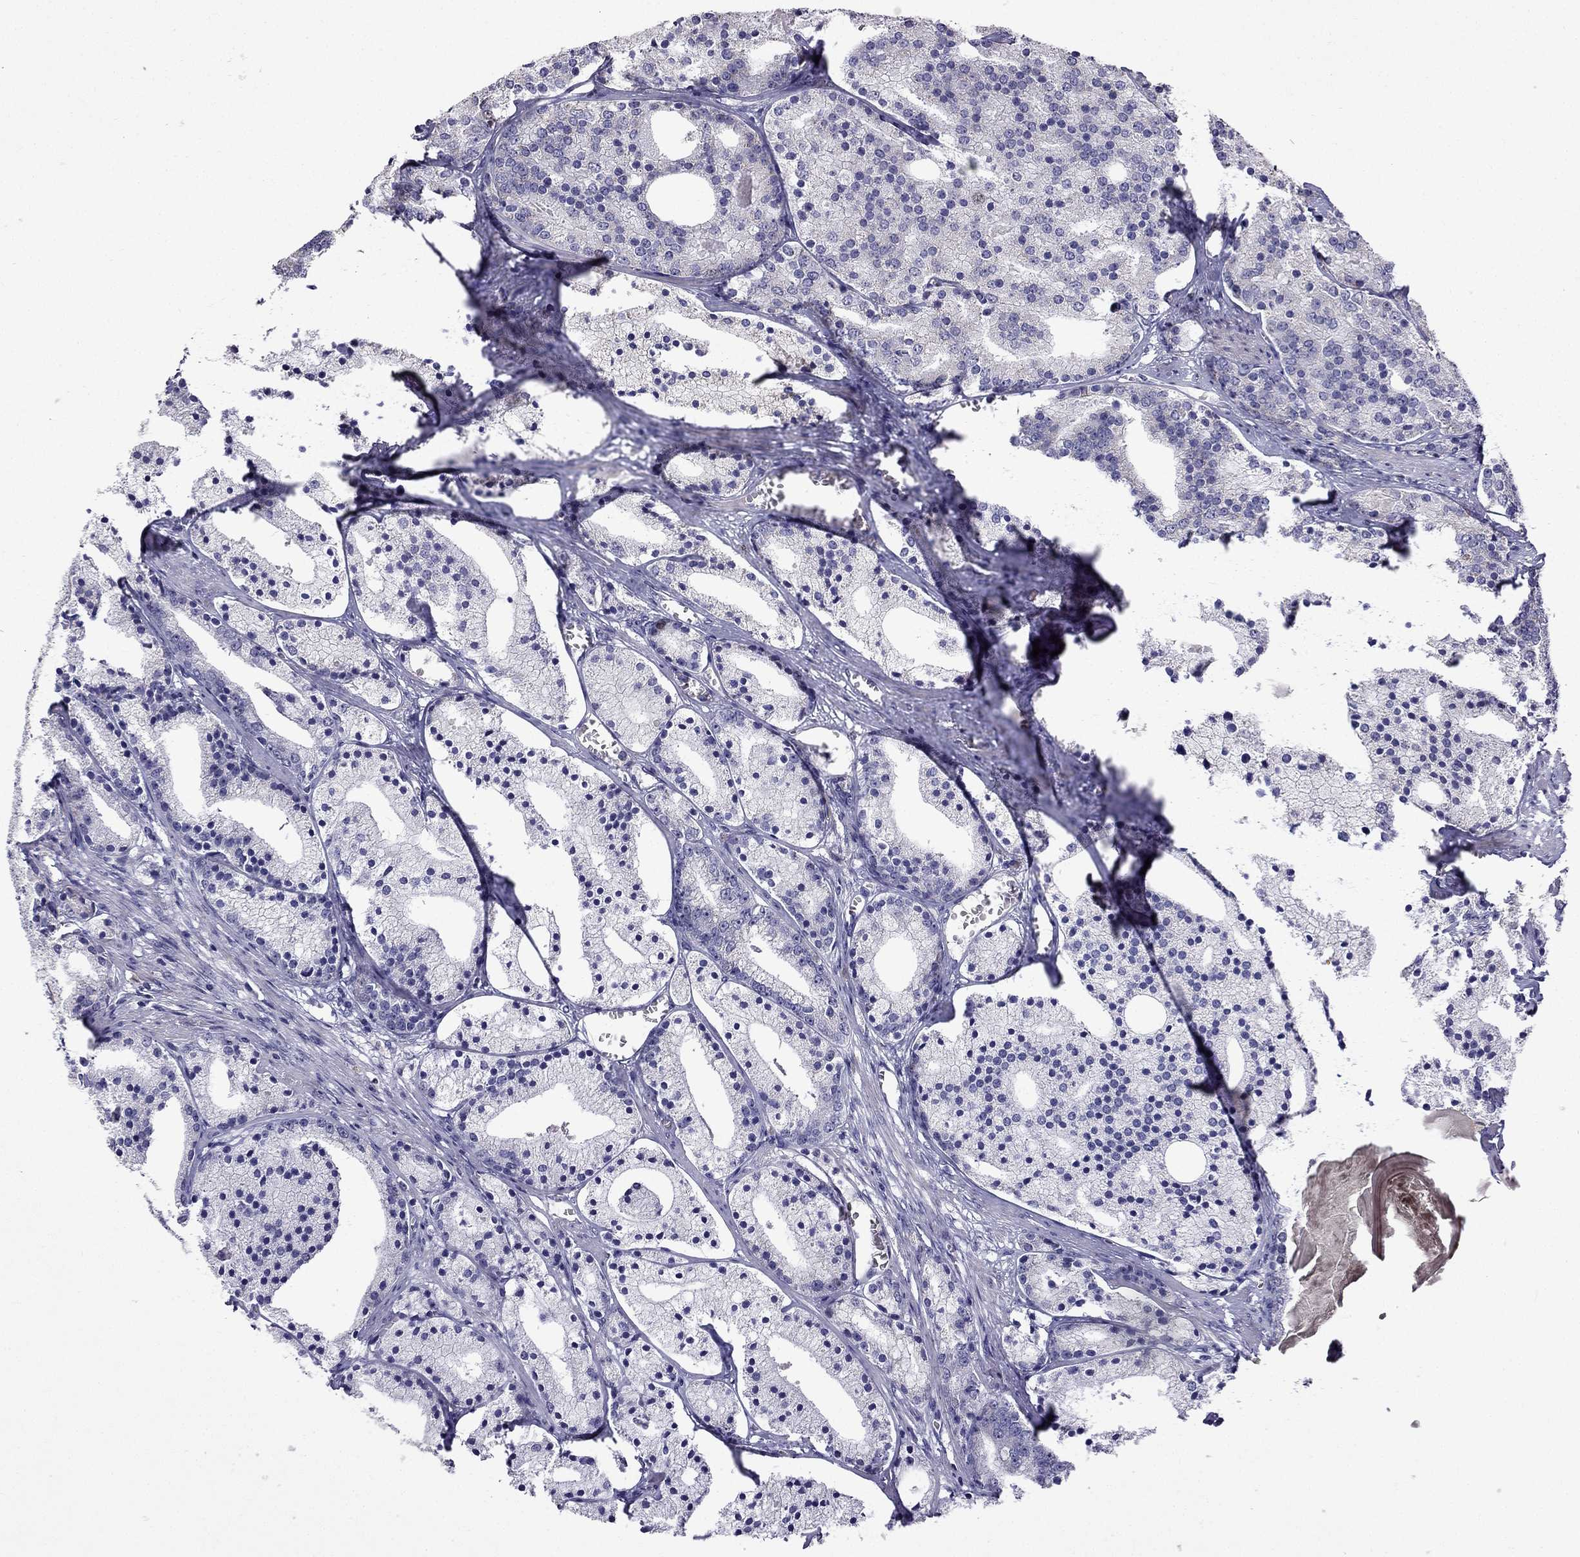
{"staining": {"intensity": "negative", "quantity": "none", "location": "none"}, "tissue": "prostate cancer", "cell_type": "Tumor cells", "image_type": "cancer", "snomed": [{"axis": "morphology", "description": "Adenocarcinoma, NOS"}, {"axis": "topography", "description": "Prostate"}], "caption": "A high-resolution image shows IHC staining of prostate cancer, which exhibits no significant positivity in tumor cells.", "gene": "UHRF1", "patient": {"sex": "male", "age": 69}}